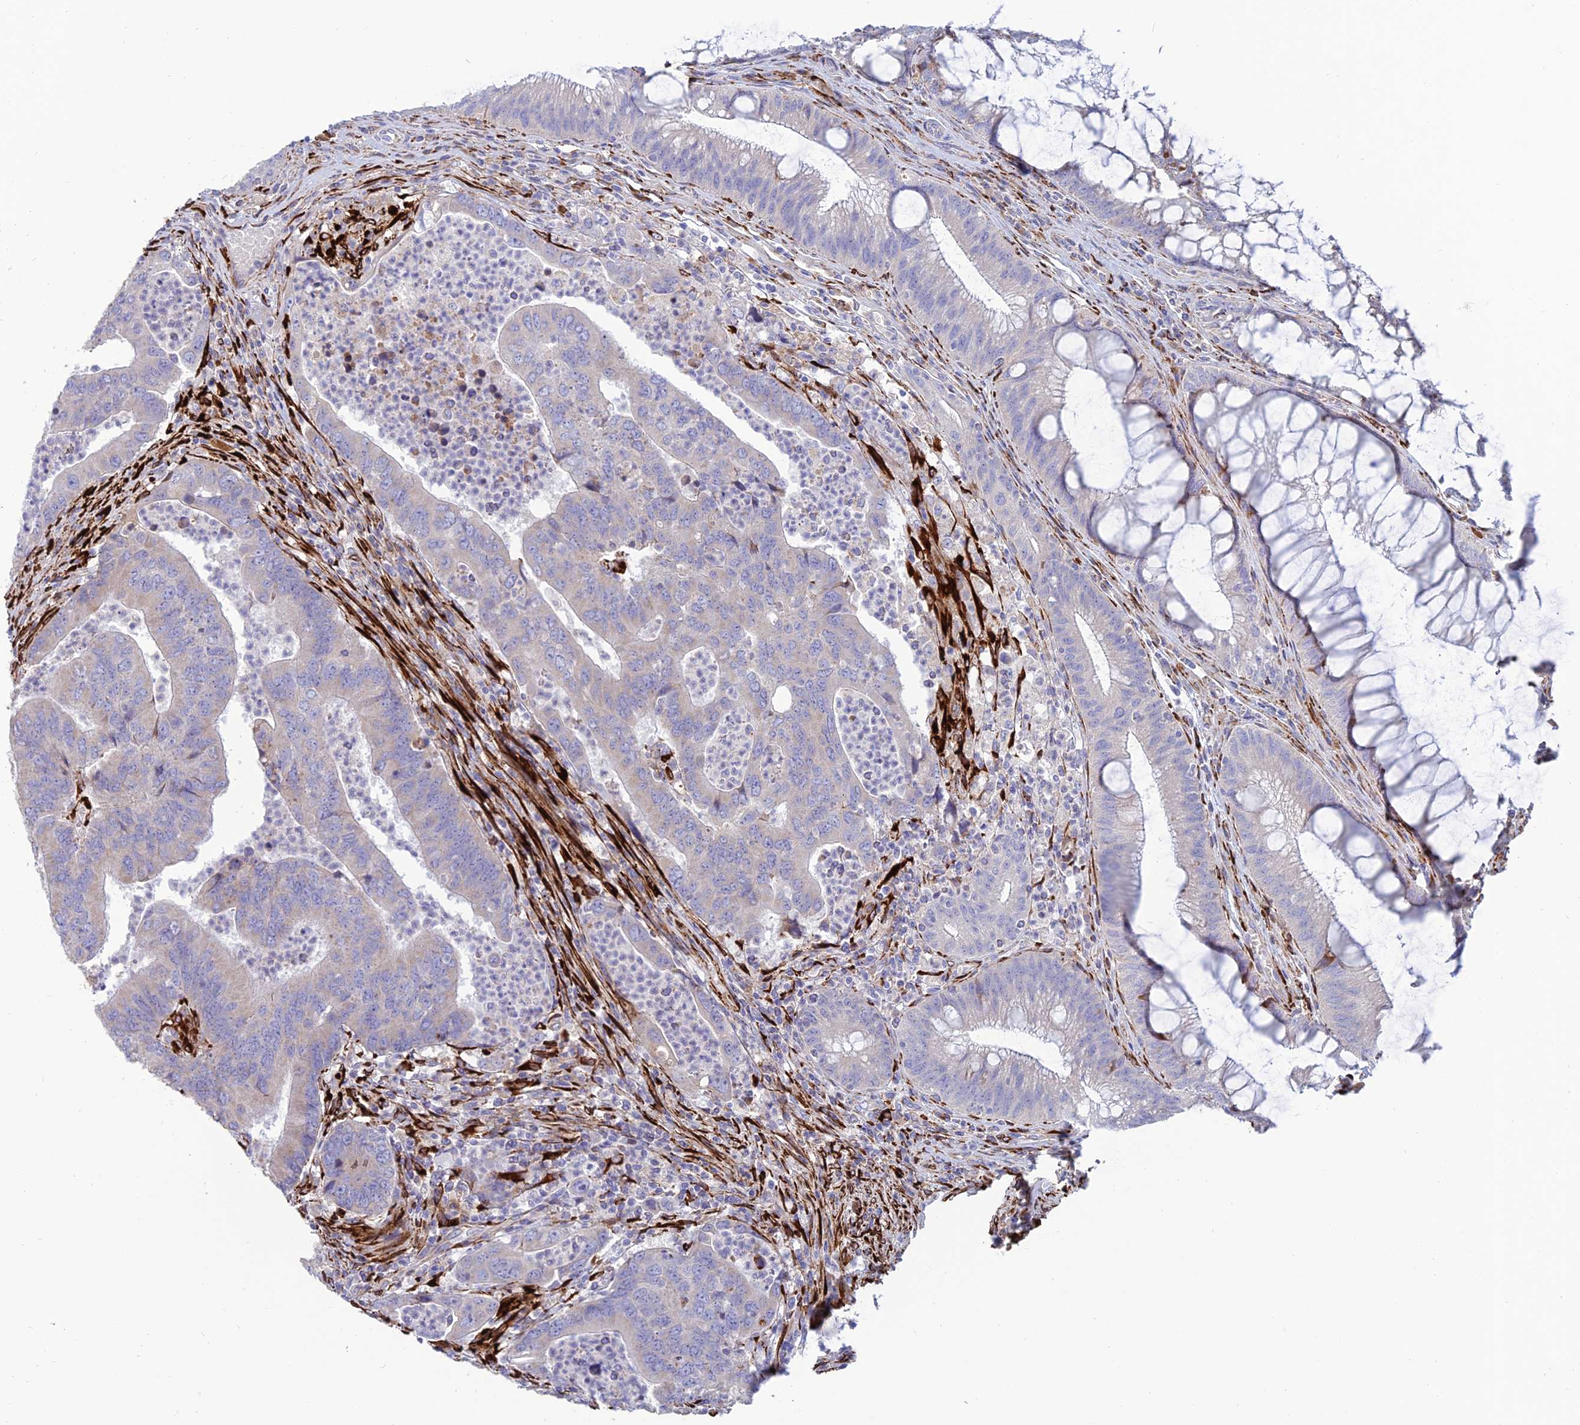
{"staining": {"intensity": "negative", "quantity": "none", "location": "none"}, "tissue": "colorectal cancer", "cell_type": "Tumor cells", "image_type": "cancer", "snomed": [{"axis": "morphology", "description": "Adenocarcinoma, NOS"}, {"axis": "topography", "description": "Colon"}], "caption": "Human adenocarcinoma (colorectal) stained for a protein using immunohistochemistry reveals no expression in tumor cells.", "gene": "RCN3", "patient": {"sex": "female", "age": 67}}